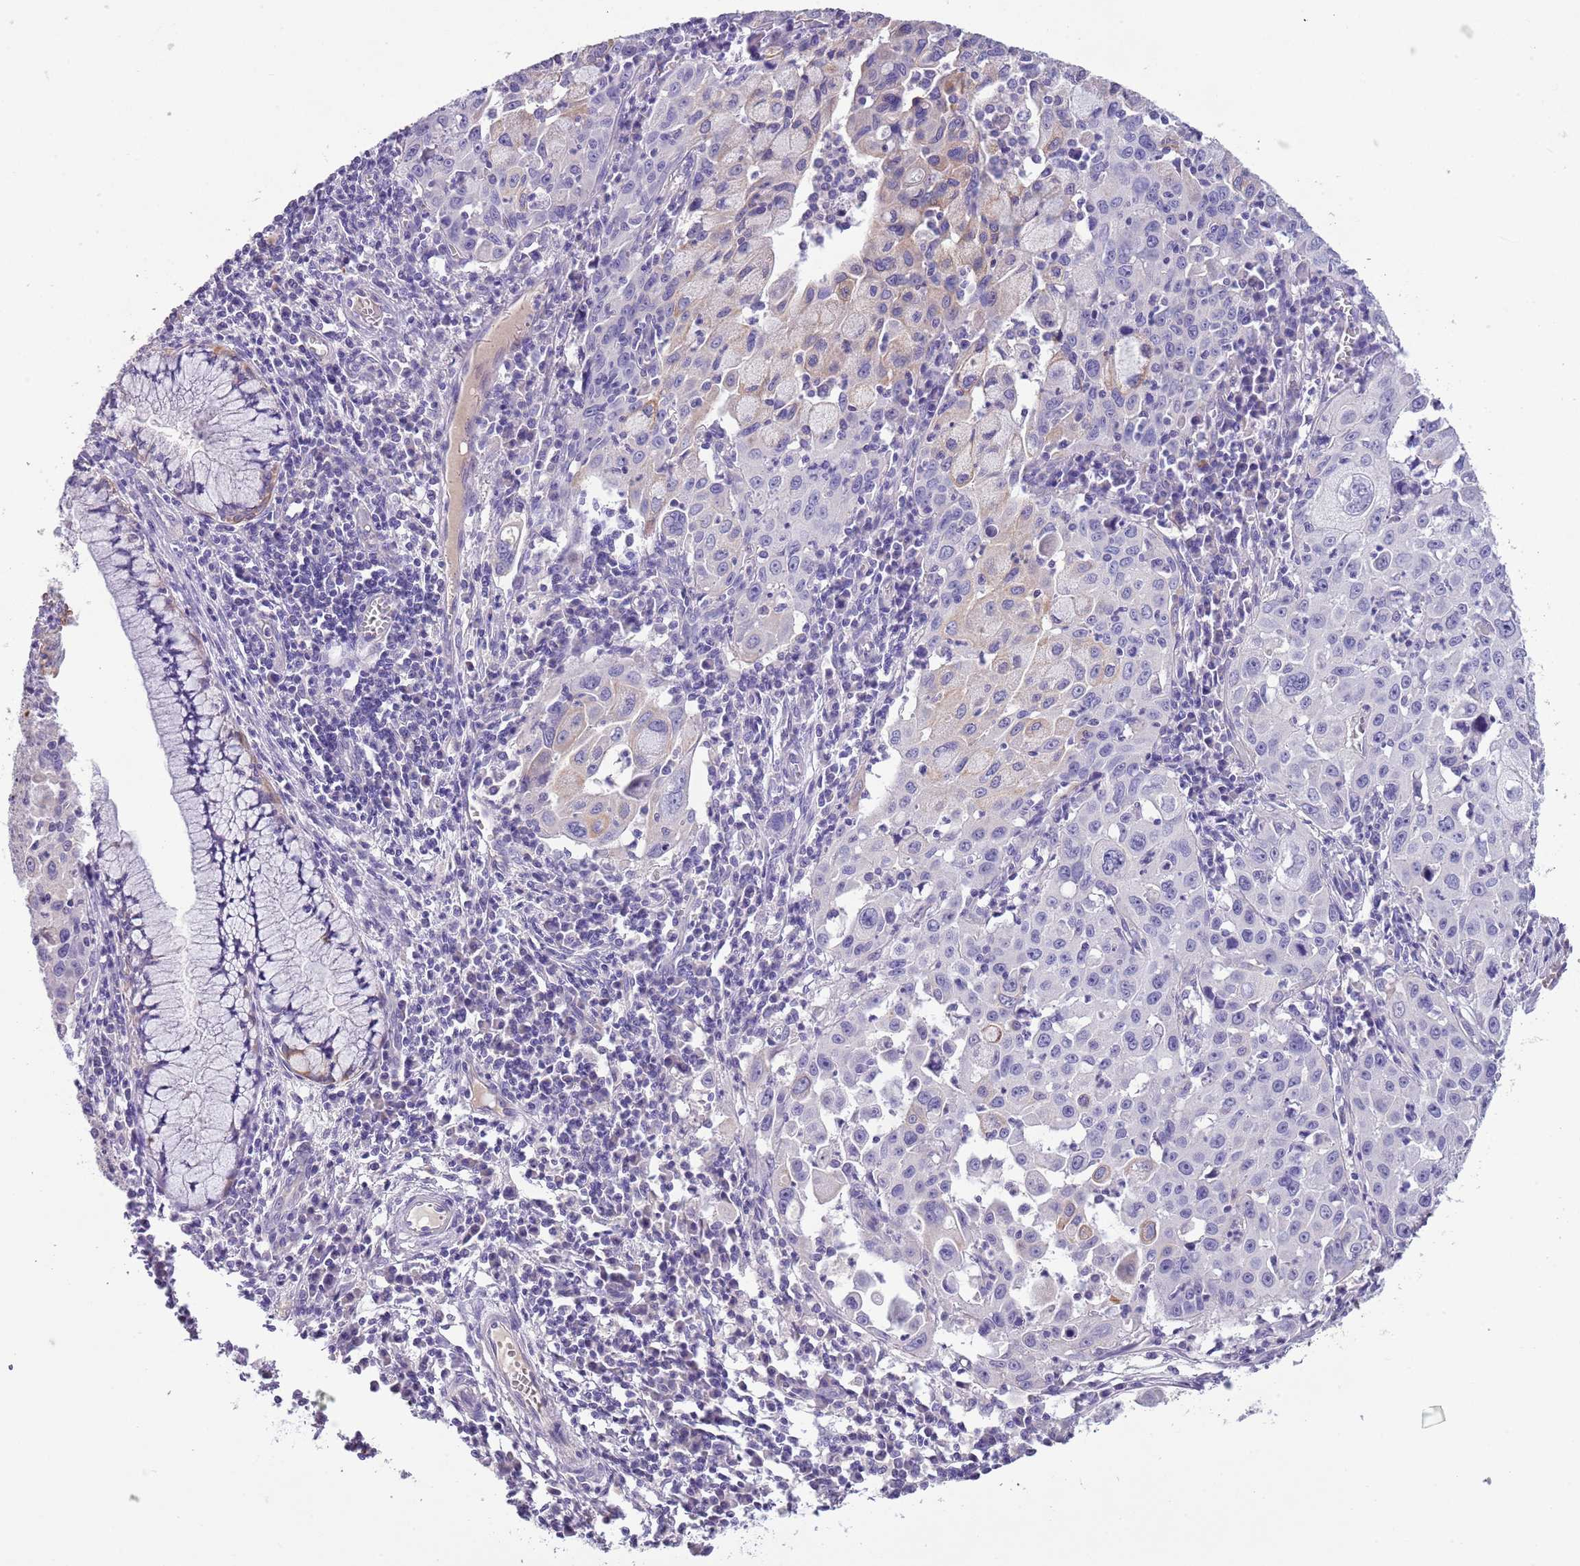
{"staining": {"intensity": "moderate", "quantity": "<25%", "location": "cytoplasmic/membranous"}, "tissue": "cervical cancer", "cell_type": "Tumor cells", "image_type": "cancer", "snomed": [{"axis": "morphology", "description": "Squamous cell carcinoma, NOS"}, {"axis": "topography", "description": "Cervix"}], "caption": "Immunohistochemical staining of cervical squamous cell carcinoma reveals low levels of moderate cytoplasmic/membranous protein positivity in about <25% of tumor cells.", "gene": "HES3", "patient": {"sex": "female", "age": 42}}